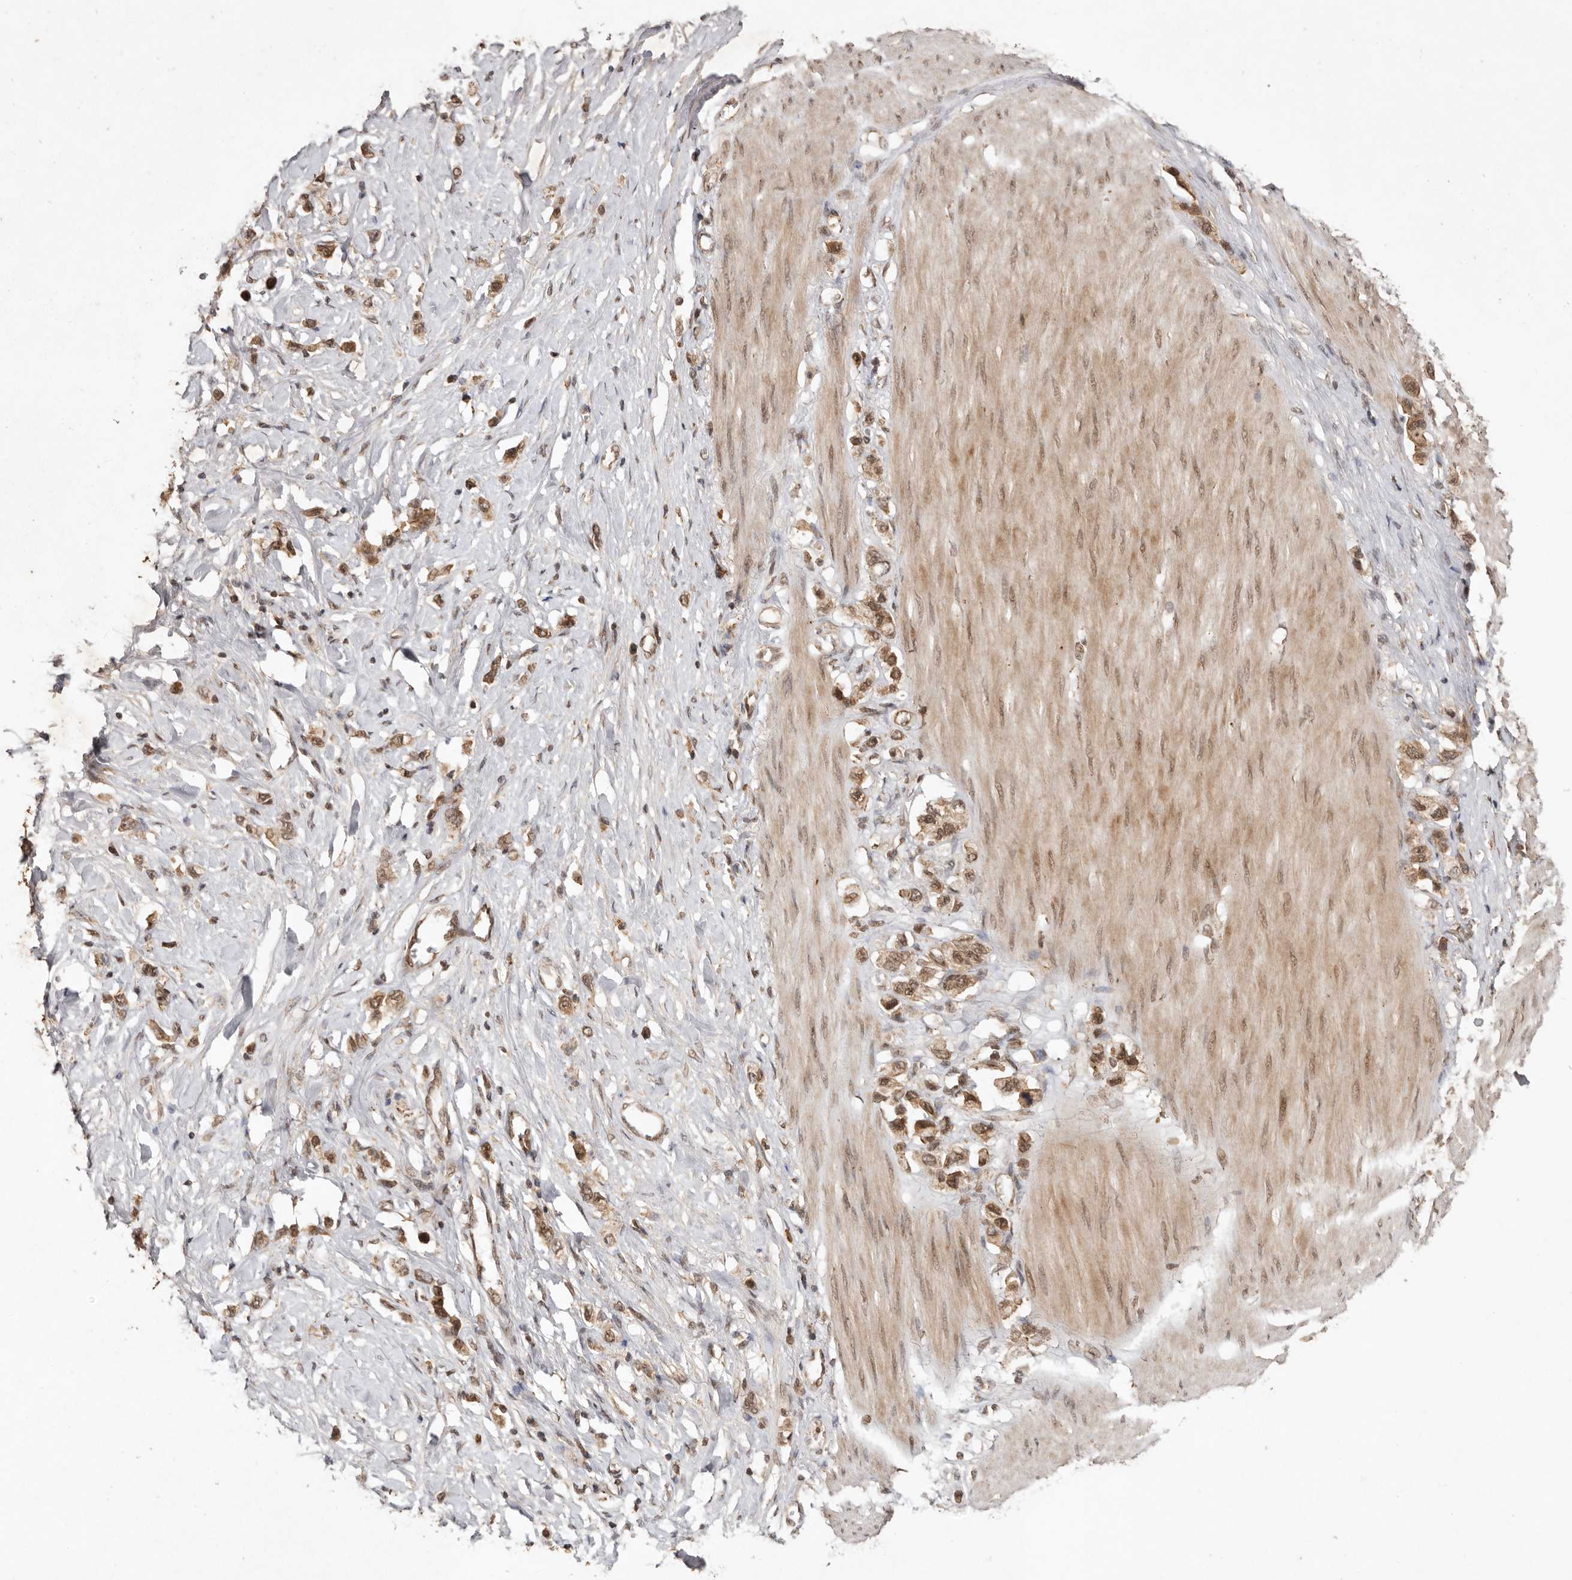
{"staining": {"intensity": "moderate", "quantity": ">75%", "location": "cytoplasmic/membranous,nuclear"}, "tissue": "stomach cancer", "cell_type": "Tumor cells", "image_type": "cancer", "snomed": [{"axis": "morphology", "description": "Adenocarcinoma, NOS"}, {"axis": "topography", "description": "Stomach"}], "caption": "IHC photomicrograph of neoplastic tissue: stomach cancer (adenocarcinoma) stained using IHC shows medium levels of moderate protein expression localized specifically in the cytoplasmic/membranous and nuclear of tumor cells, appearing as a cytoplasmic/membranous and nuclear brown color.", "gene": "TARS2", "patient": {"sex": "female", "age": 65}}